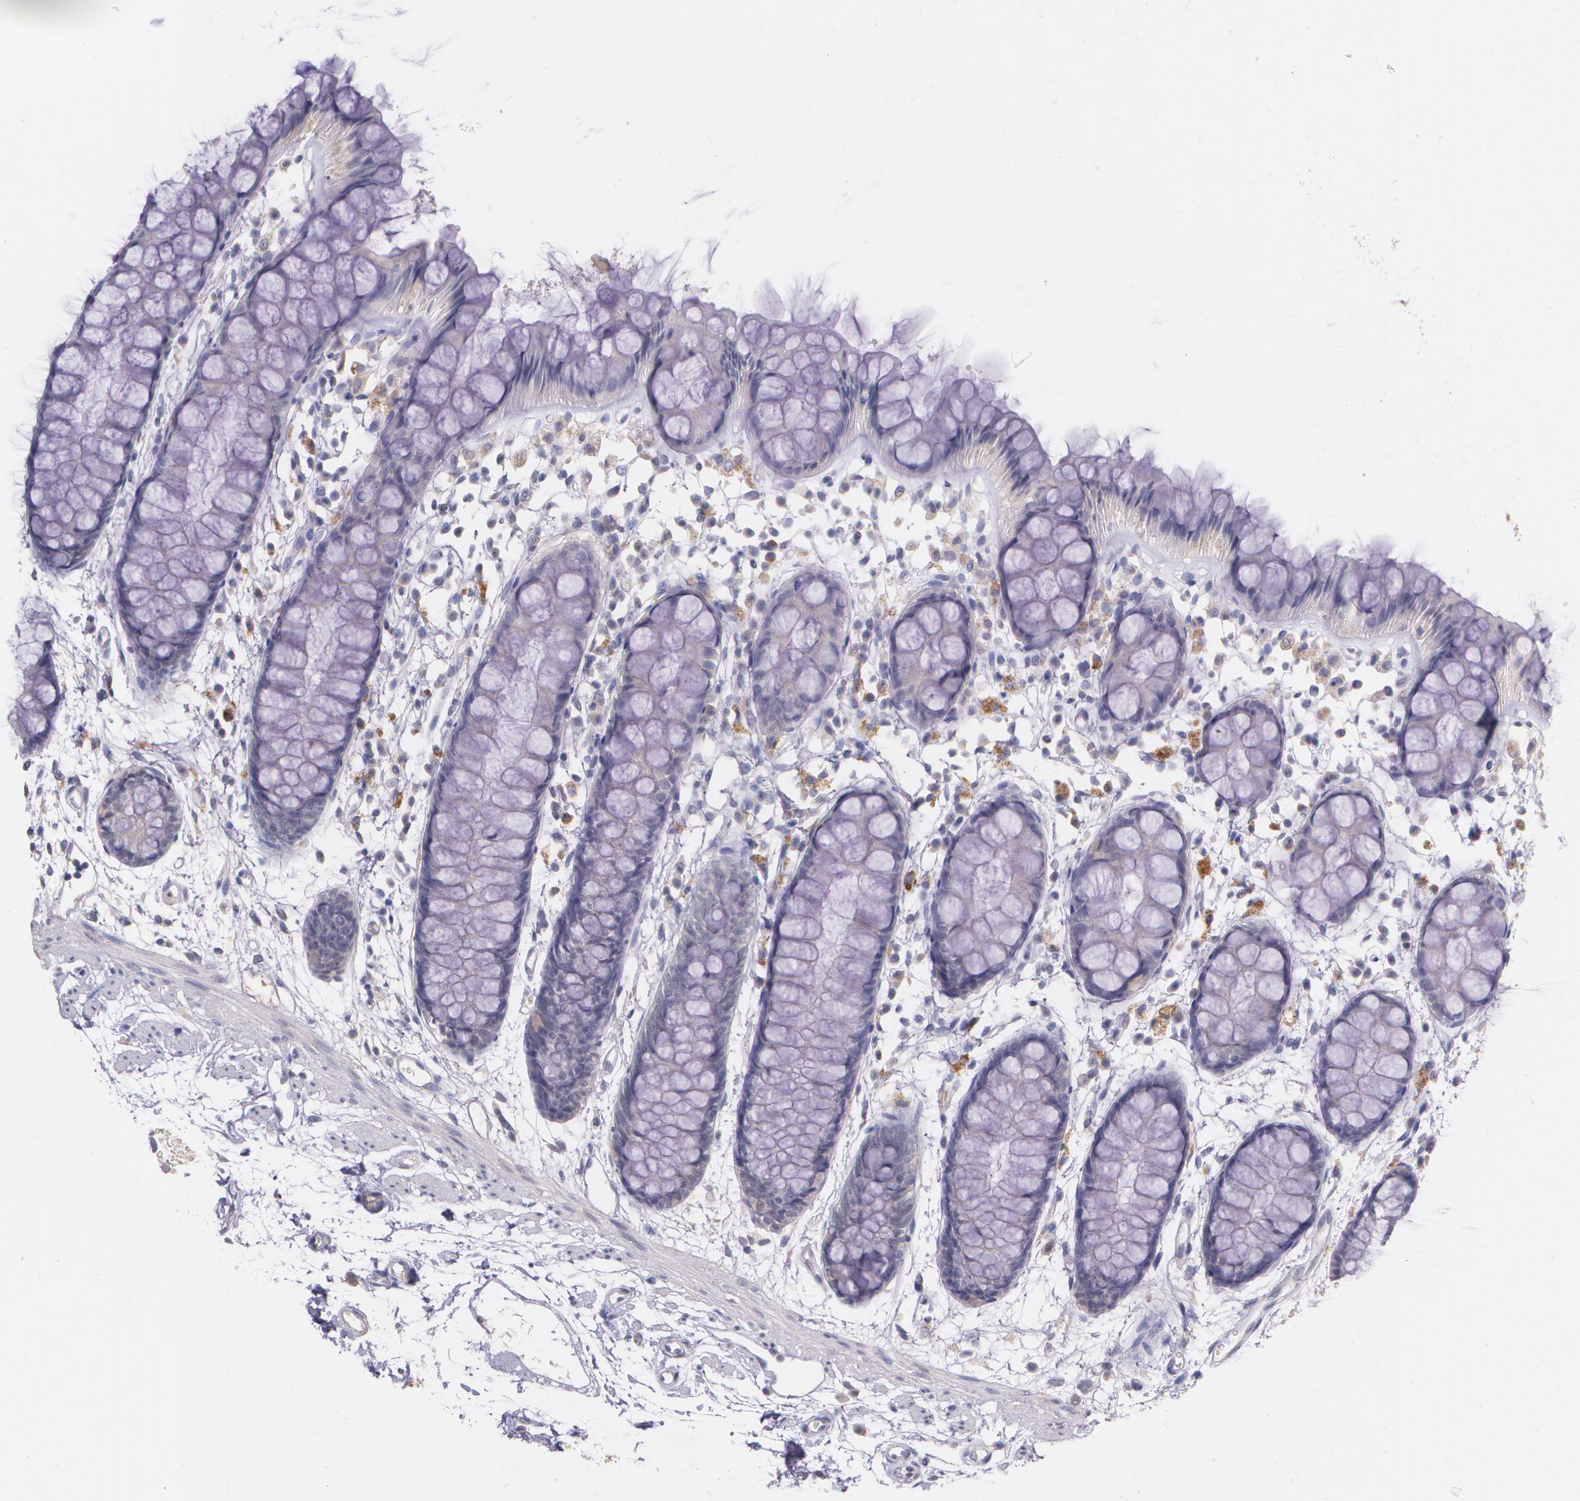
{"staining": {"intensity": "negative", "quantity": "none", "location": "none"}, "tissue": "rectum", "cell_type": "Glandular cells", "image_type": "normal", "snomed": [{"axis": "morphology", "description": "Normal tissue, NOS"}, {"axis": "topography", "description": "Rectum"}], "caption": "High magnification brightfield microscopy of normal rectum stained with DAB (3,3'-diaminobenzidine) (brown) and counterstained with hematoxylin (blue): glandular cells show no significant expression. (DAB (3,3'-diaminobenzidine) immunohistochemistry (IHC), high magnification).", "gene": "TM4SF1", "patient": {"sex": "female", "age": 66}}